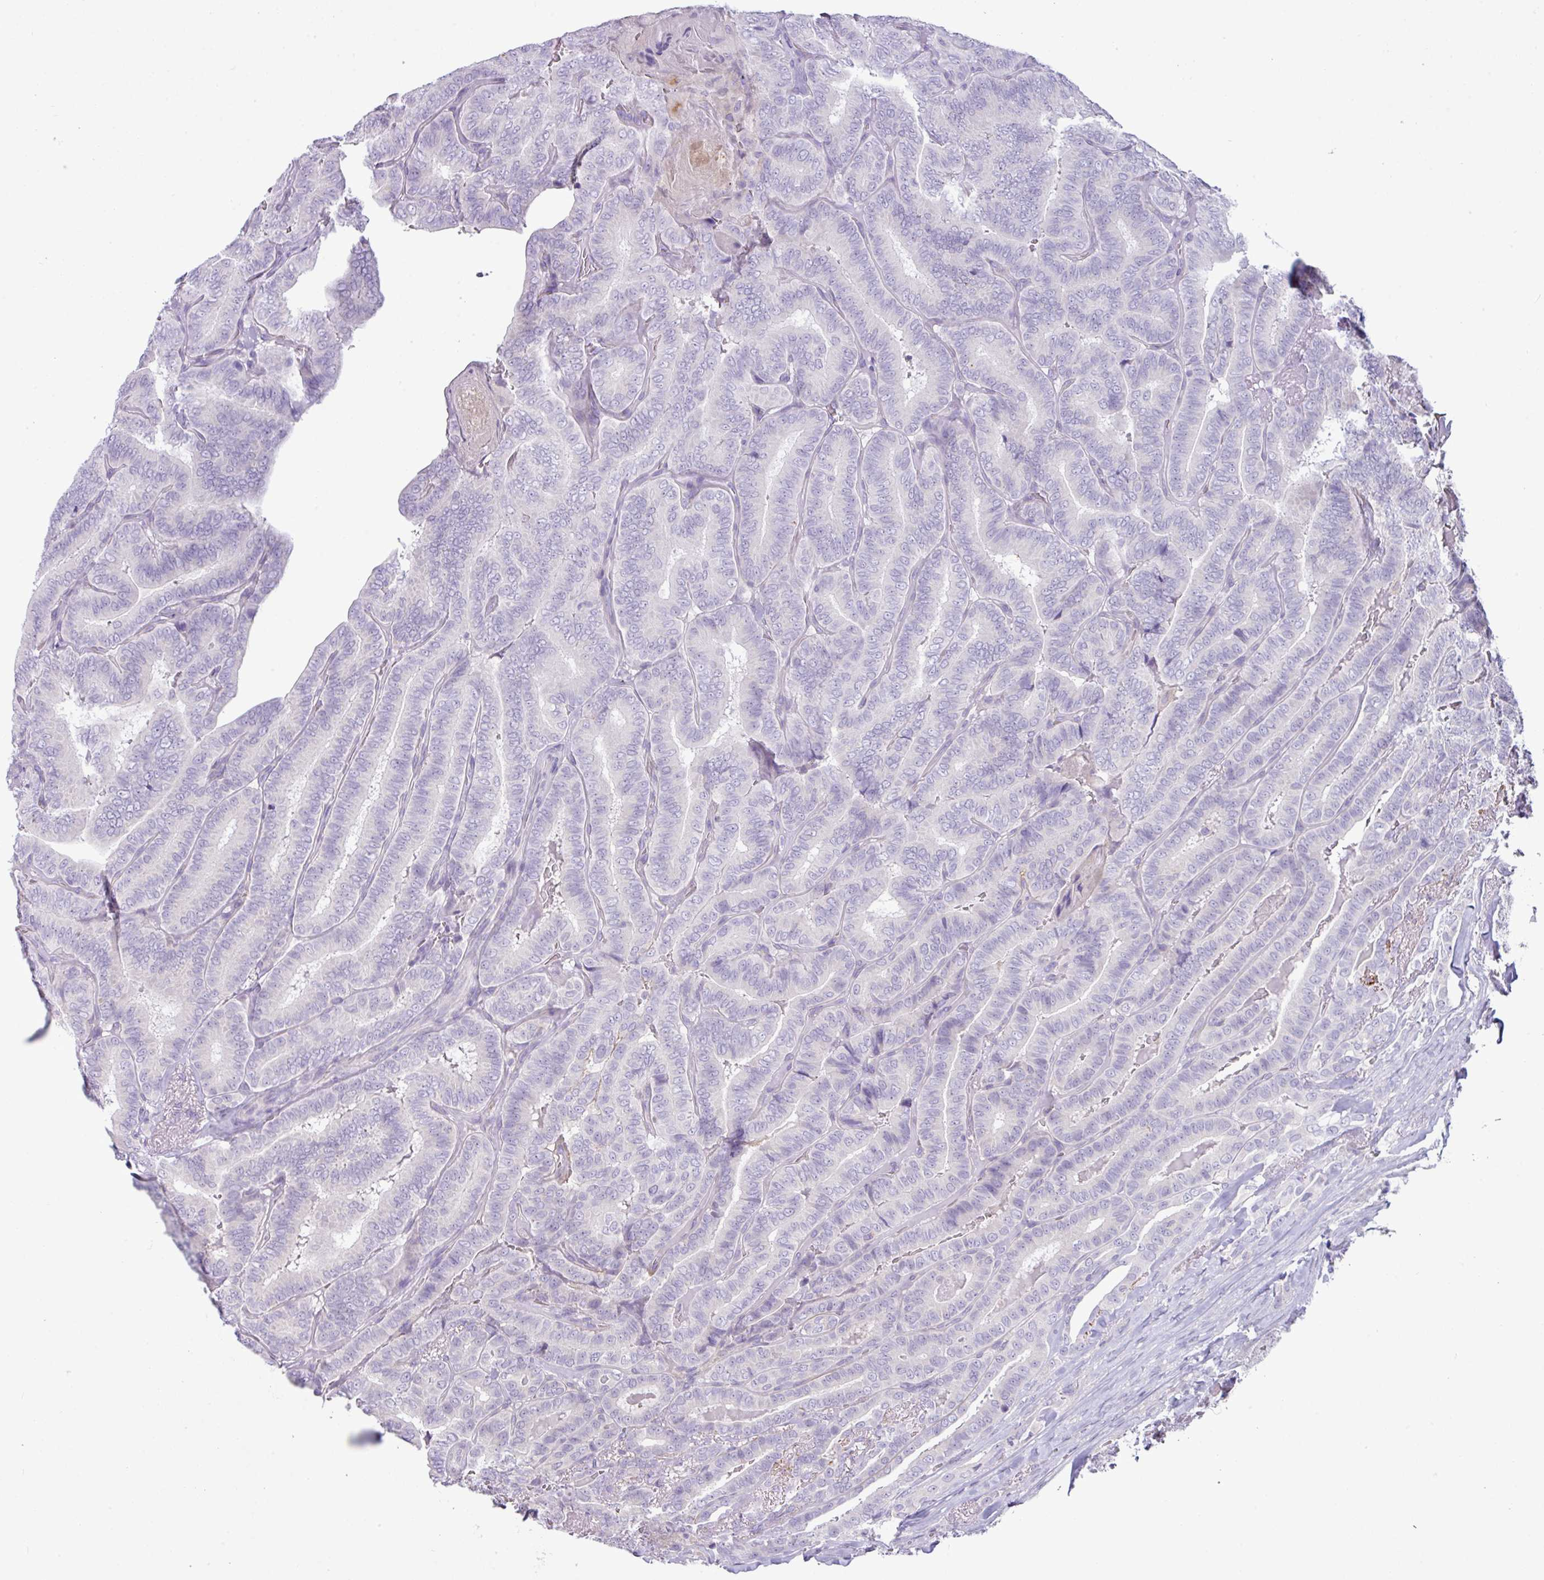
{"staining": {"intensity": "negative", "quantity": "none", "location": "none"}, "tissue": "thyroid cancer", "cell_type": "Tumor cells", "image_type": "cancer", "snomed": [{"axis": "morphology", "description": "Papillary adenocarcinoma, NOS"}, {"axis": "topography", "description": "Thyroid gland"}], "caption": "Tumor cells show no significant positivity in thyroid cancer (papillary adenocarcinoma).", "gene": "ZNF524", "patient": {"sex": "male", "age": 61}}